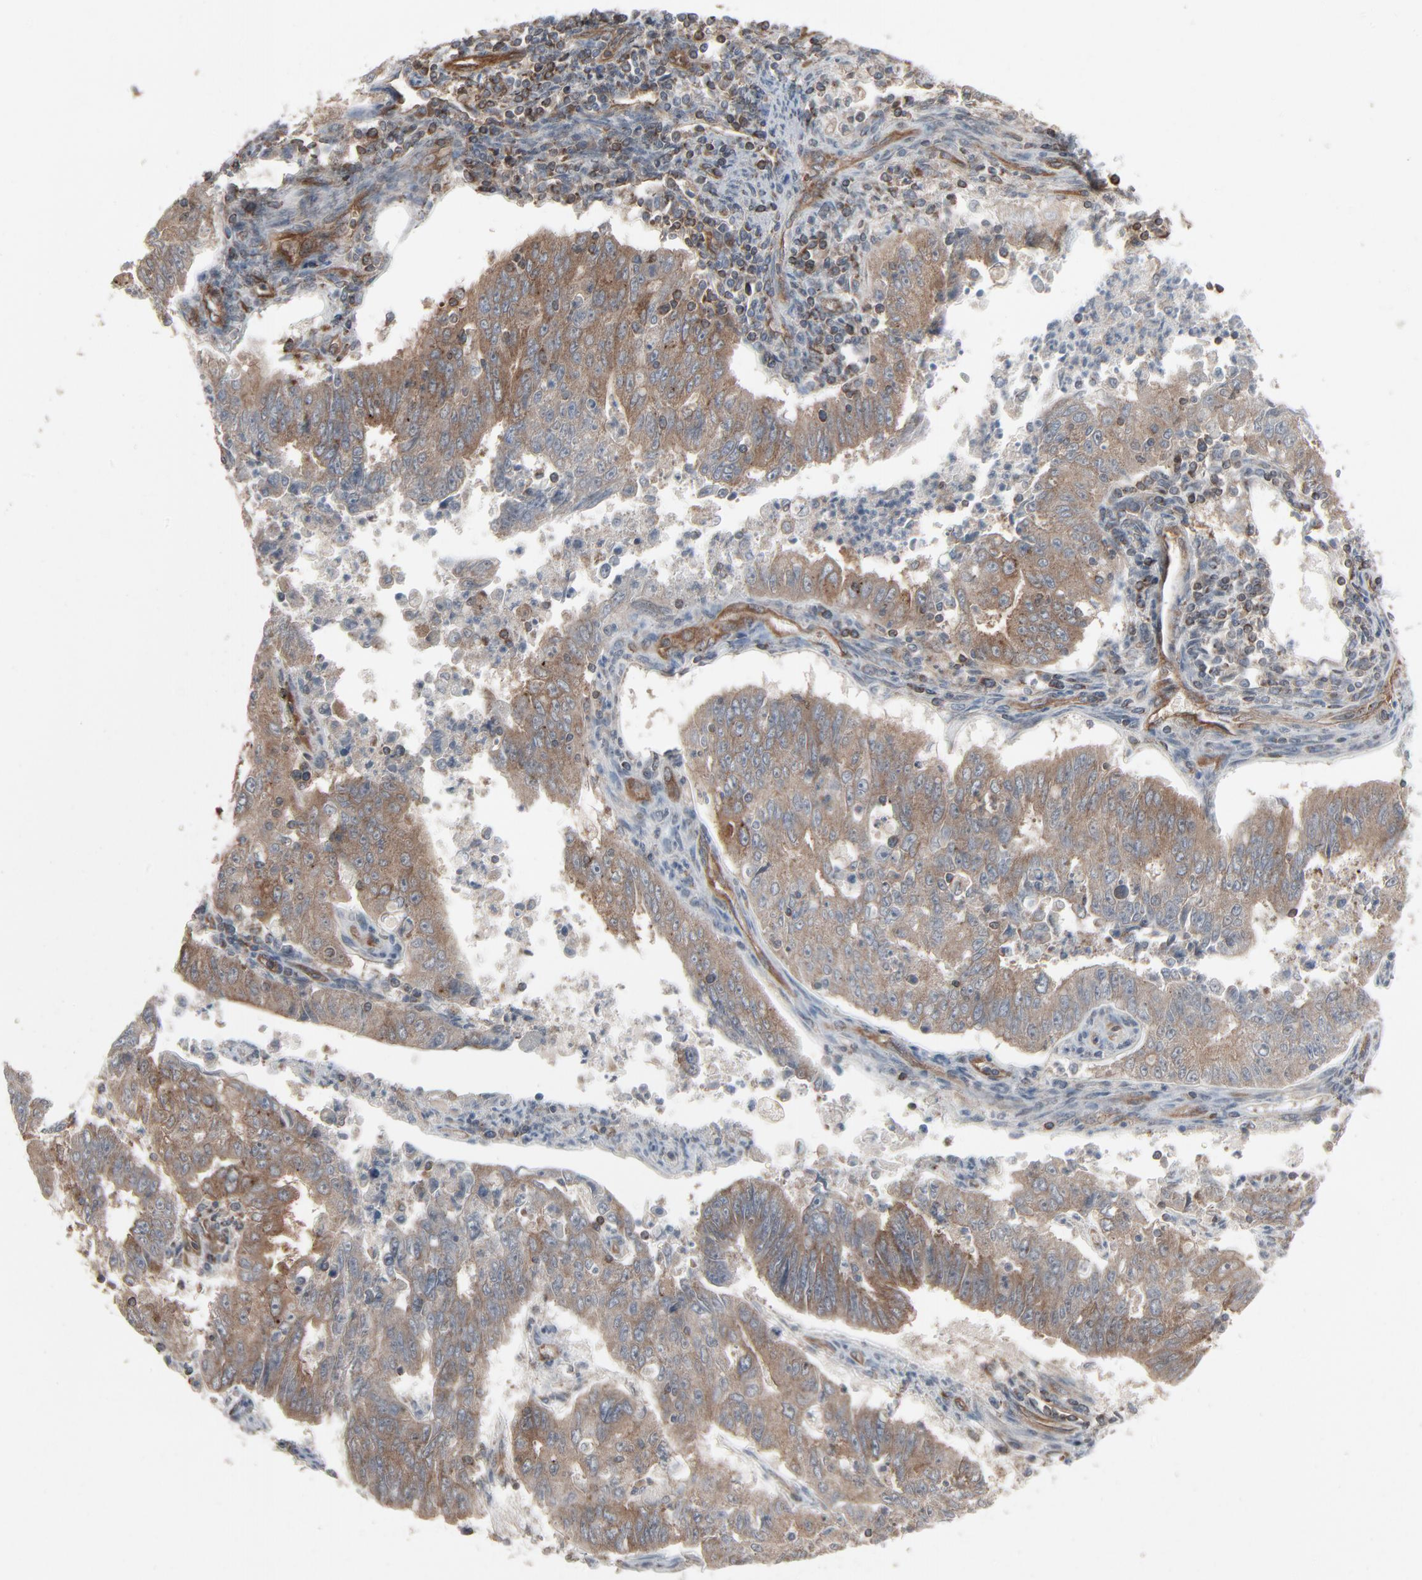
{"staining": {"intensity": "moderate", "quantity": ">75%", "location": "cytoplasmic/membranous"}, "tissue": "endometrial cancer", "cell_type": "Tumor cells", "image_type": "cancer", "snomed": [{"axis": "morphology", "description": "Adenocarcinoma, NOS"}, {"axis": "topography", "description": "Endometrium"}], "caption": "This photomicrograph reveals IHC staining of human adenocarcinoma (endometrial), with medium moderate cytoplasmic/membranous positivity in about >75% of tumor cells.", "gene": "OPTN", "patient": {"sex": "female", "age": 42}}